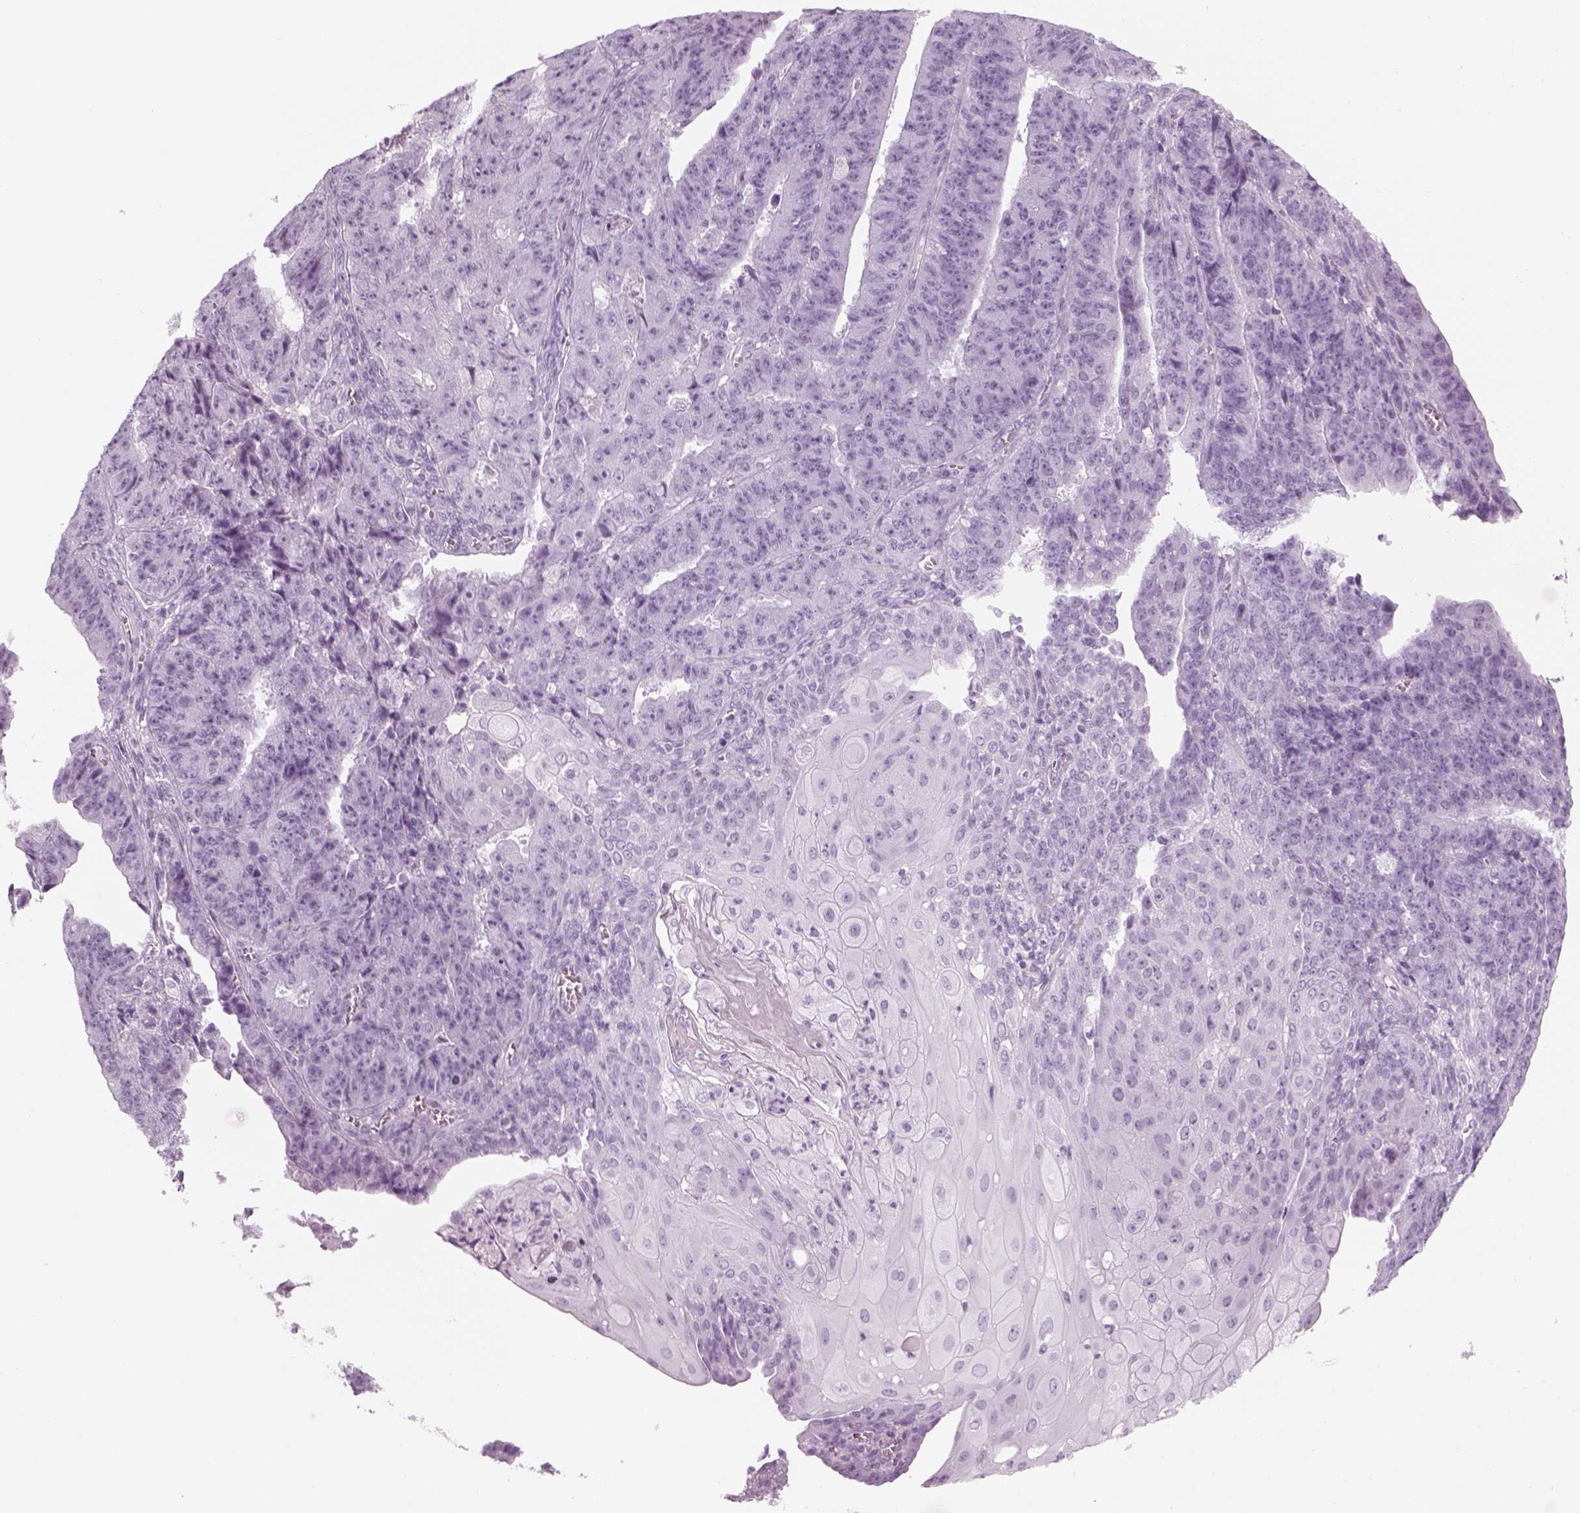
{"staining": {"intensity": "negative", "quantity": "none", "location": "none"}, "tissue": "ovarian cancer", "cell_type": "Tumor cells", "image_type": "cancer", "snomed": [{"axis": "morphology", "description": "Carcinoma, endometroid"}, {"axis": "topography", "description": "Ovary"}], "caption": "Tumor cells show no significant protein positivity in ovarian cancer.", "gene": "PABPC1L2B", "patient": {"sex": "female", "age": 42}}